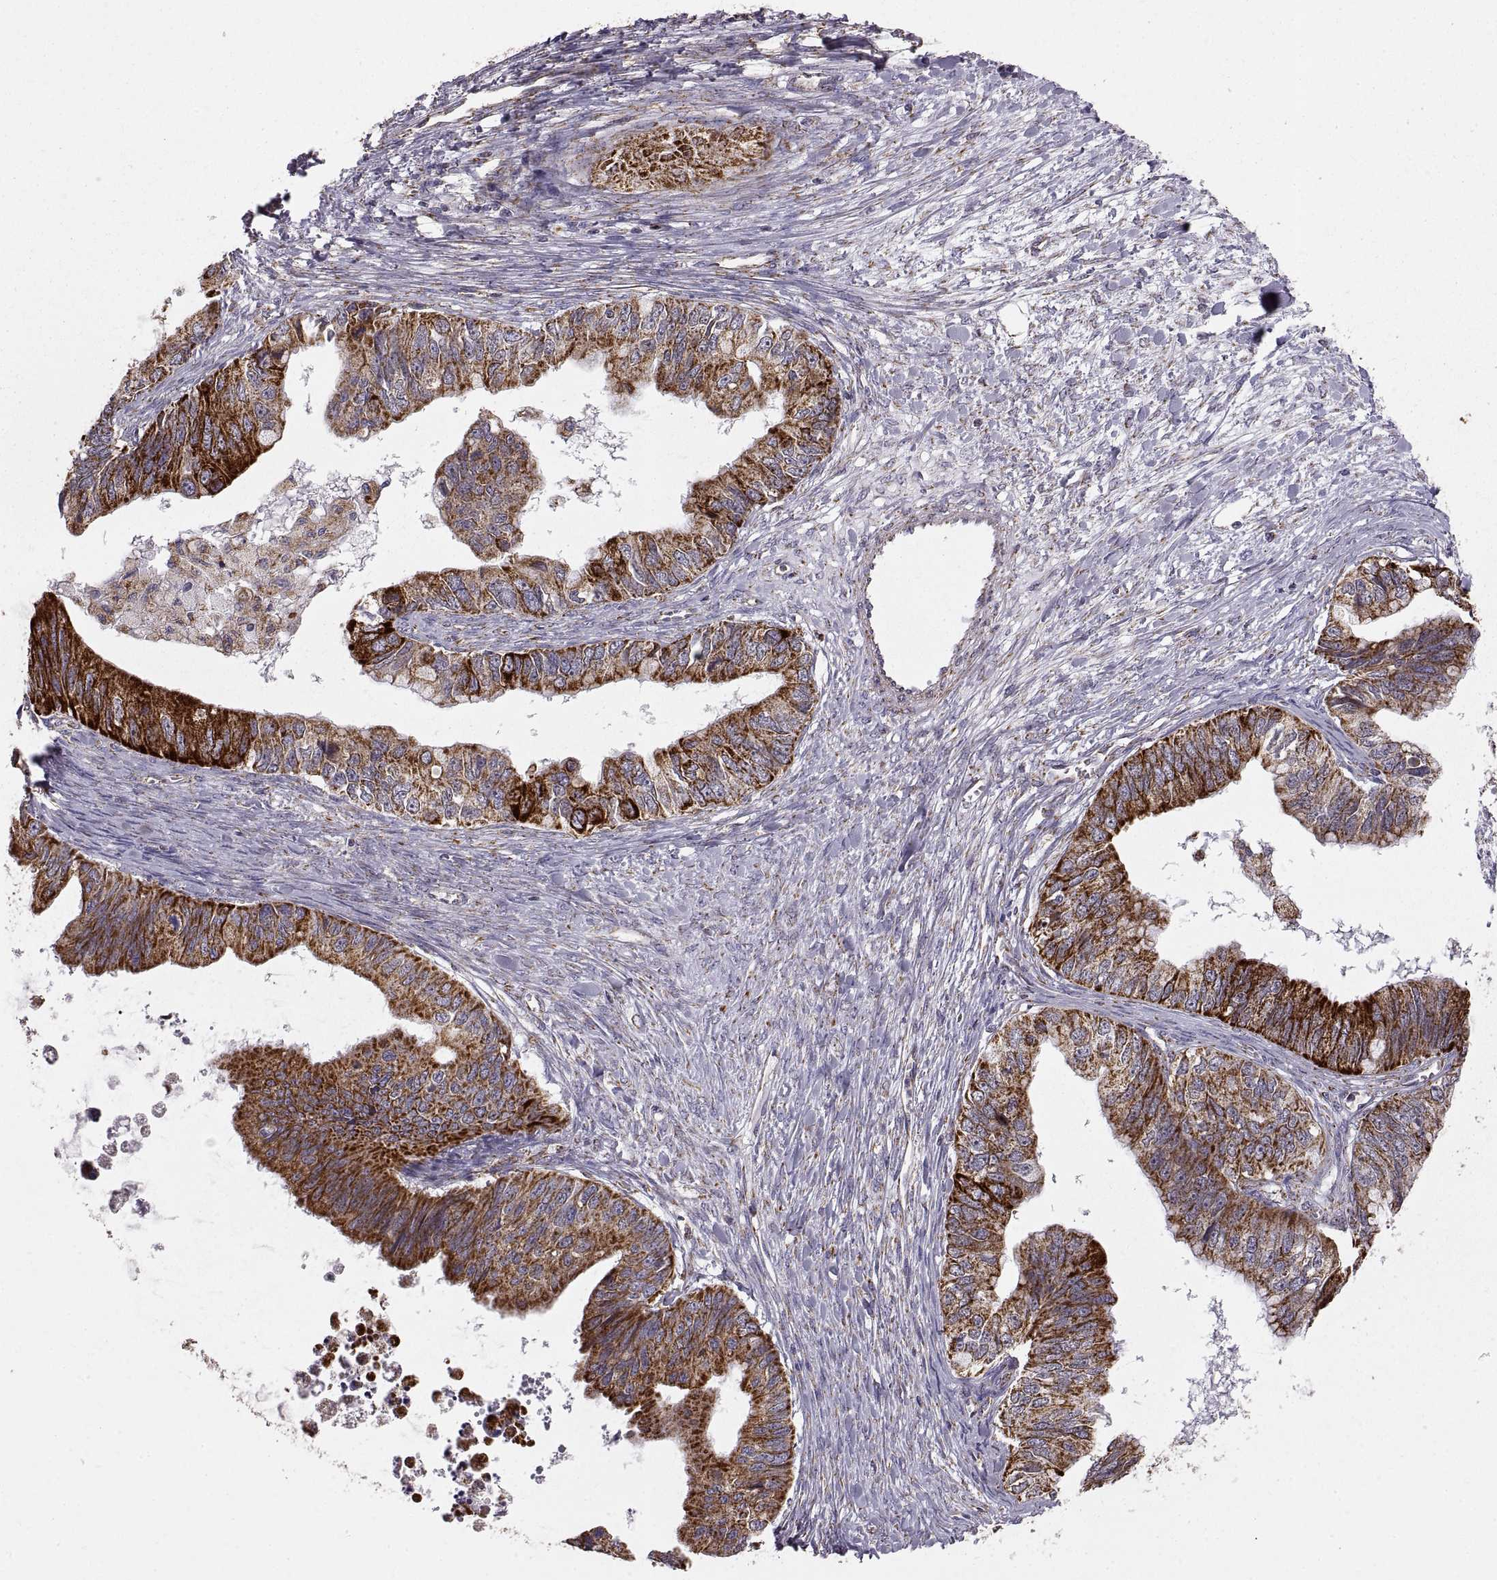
{"staining": {"intensity": "strong", "quantity": ">75%", "location": "cytoplasmic/membranous"}, "tissue": "ovarian cancer", "cell_type": "Tumor cells", "image_type": "cancer", "snomed": [{"axis": "morphology", "description": "Cystadenocarcinoma, mucinous, NOS"}, {"axis": "topography", "description": "Ovary"}], "caption": "Ovarian mucinous cystadenocarcinoma was stained to show a protein in brown. There is high levels of strong cytoplasmic/membranous staining in about >75% of tumor cells.", "gene": "ARSD", "patient": {"sex": "female", "age": 76}}